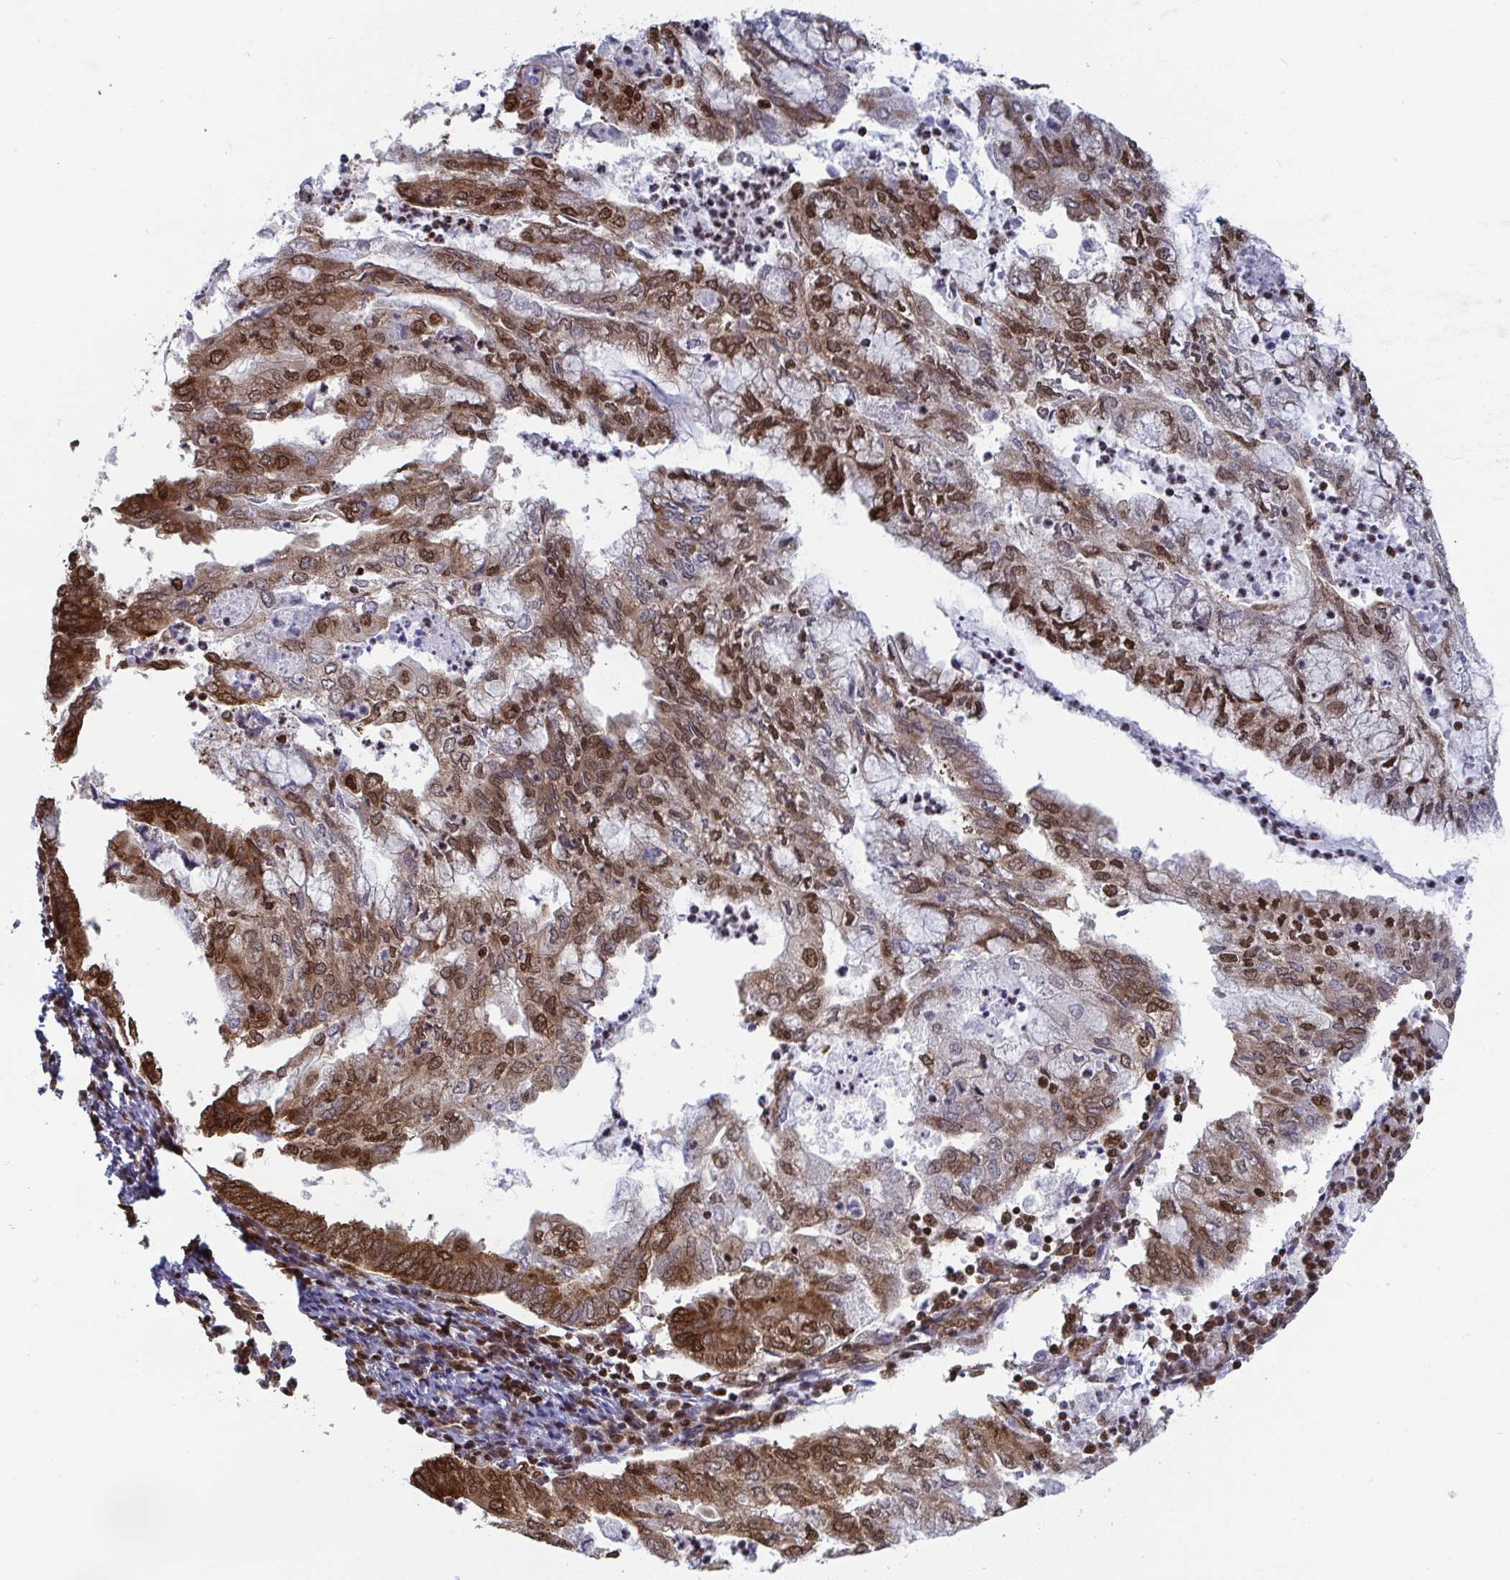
{"staining": {"intensity": "strong", "quantity": ">75%", "location": "nuclear"}, "tissue": "endometrial cancer", "cell_type": "Tumor cells", "image_type": "cancer", "snomed": [{"axis": "morphology", "description": "Adenocarcinoma, NOS"}, {"axis": "topography", "description": "Endometrium"}], "caption": "Immunohistochemical staining of human adenocarcinoma (endometrial) reveals high levels of strong nuclear protein expression in about >75% of tumor cells. Using DAB (brown) and hematoxylin (blue) stains, captured at high magnification using brightfield microscopy.", "gene": "GAR1", "patient": {"sex": "female", "age": 75}}